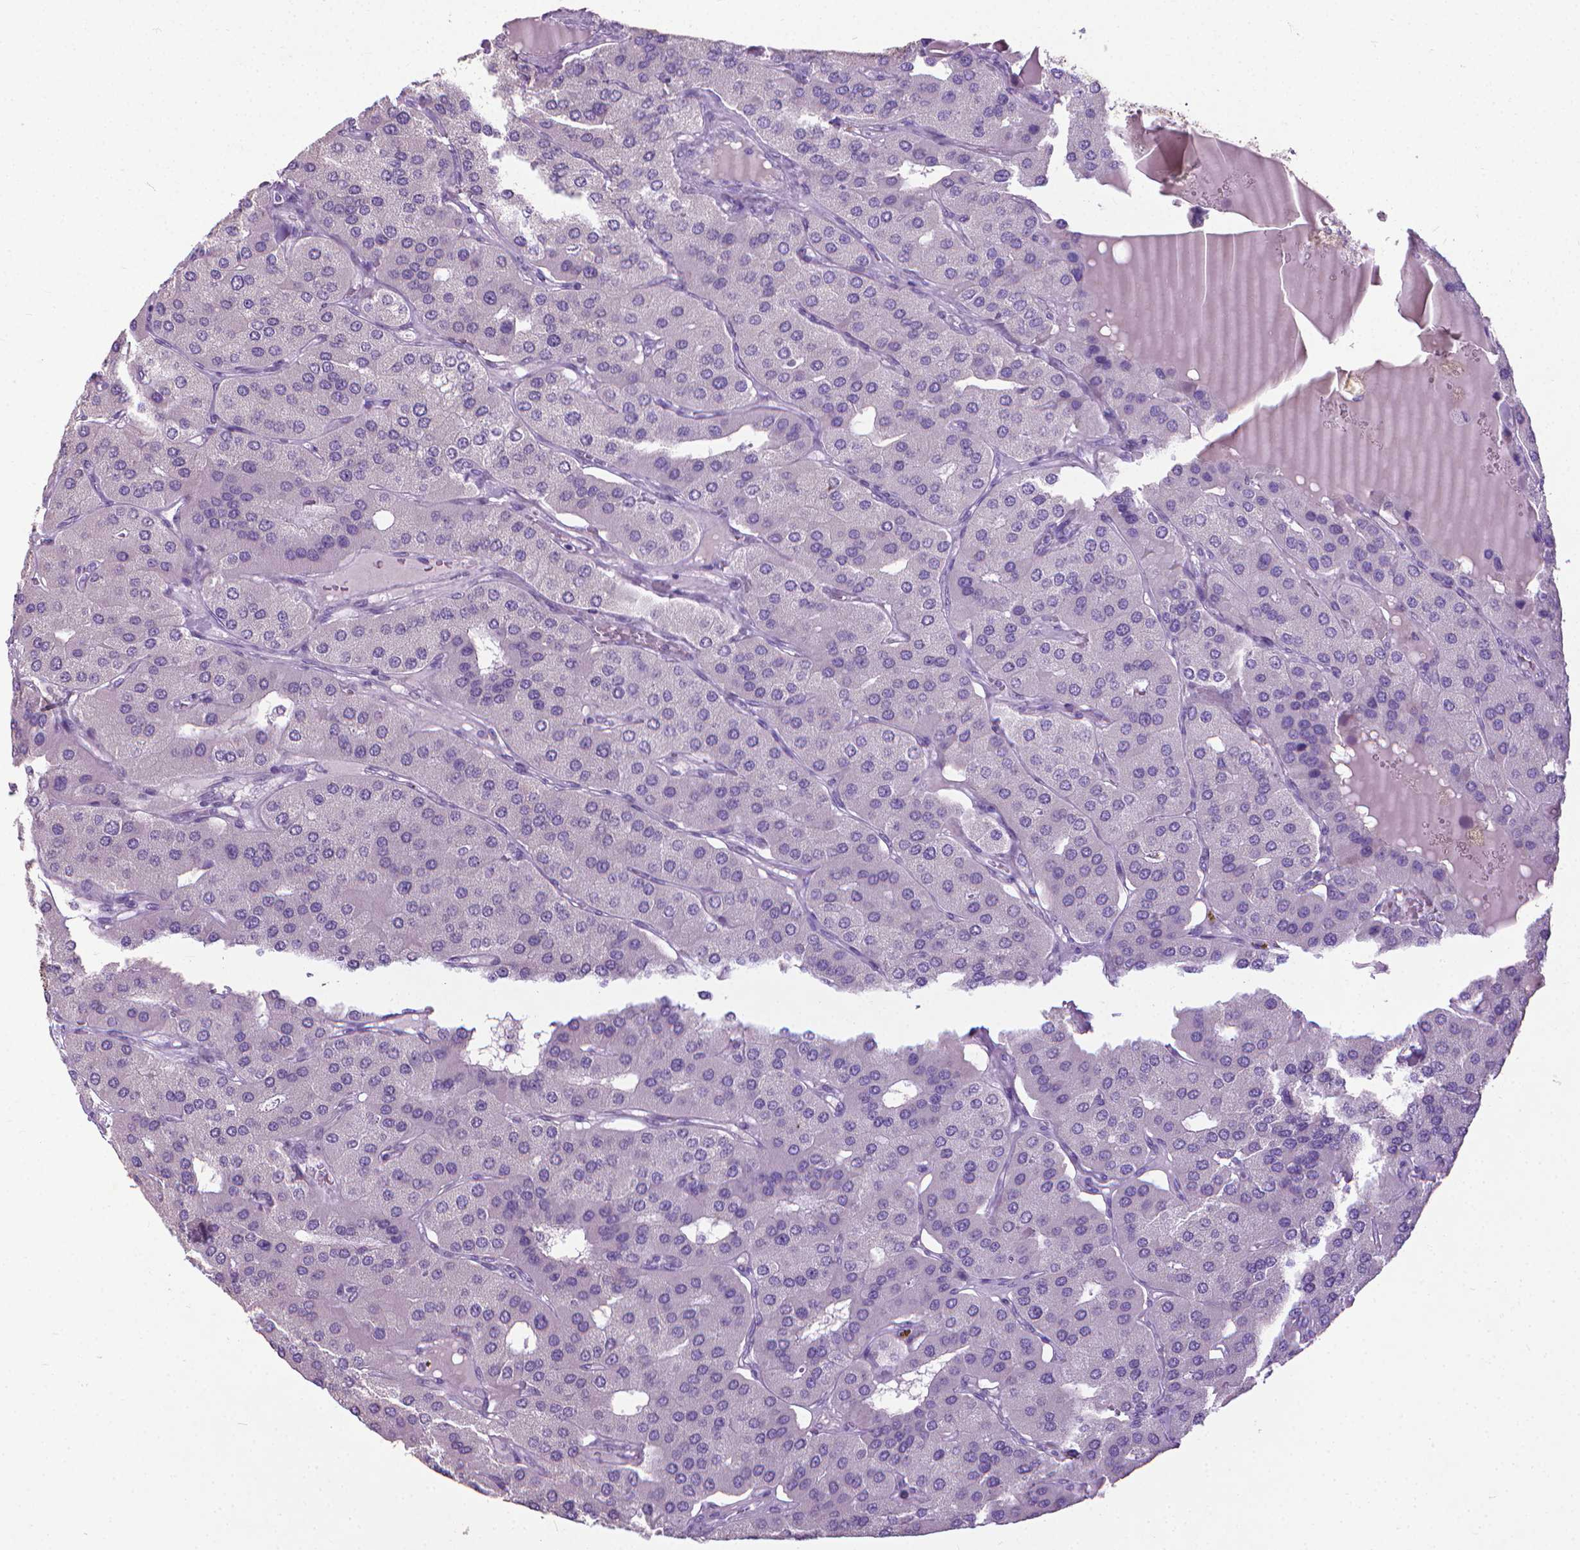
{"staining": {"intensity": "negative", "quantity": "none", "location": "none"}, "tissue": "parathyroid gland", "cell_type": "Glandular cells", "image_type": "normal", "snomed": [{"axis": "morphology", "description": "Normal tissue, NOS"}, {"axis": "morphology", "description": "Adenoma, NOS"}, {"axis": "topography", "description": "Parathyroid gland"}], "caption": "Immunohistochemistry of benign human parathyroid gland demonstrates no expression in glandular cells. Brightfield microscopy of immunohistochemistry (IHC) stained with DAB (brown) and hematoxylin (blue), captured at high magnification.", "gene": "KRT5", "patient": {"sex": "female", "age": 86}}